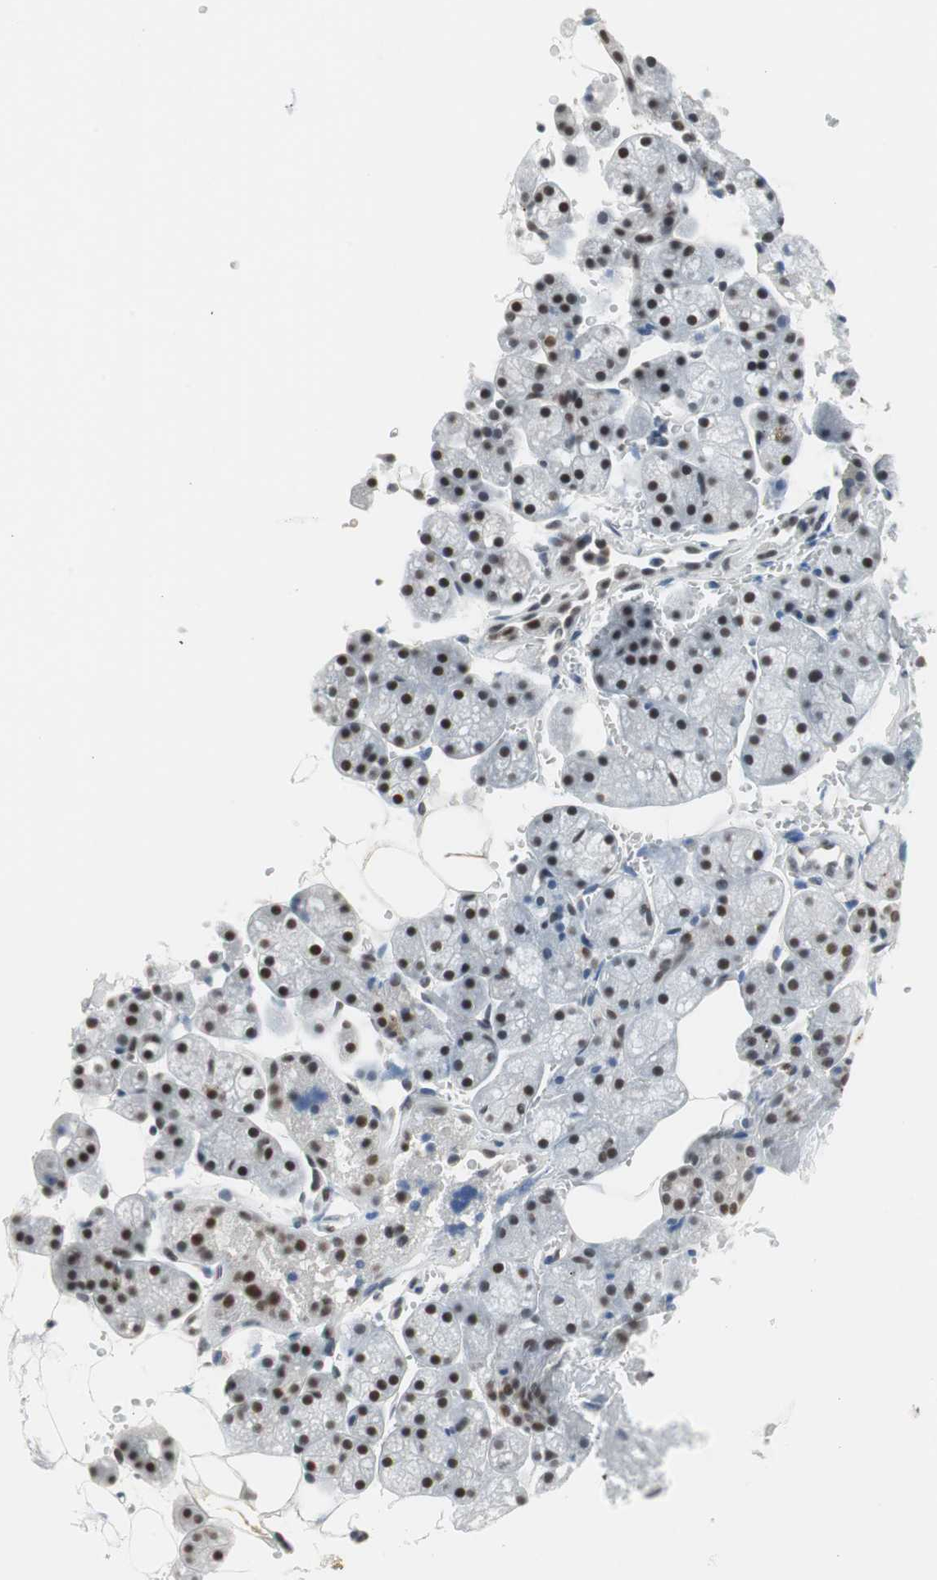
{"staining": {"intensity": "strong", "quantity": "25%-75%", "location": "cytoplasmic/membranous,nuclear"}, "tissue": "salivary gland", "cell_type": "Glandular cells", "image_type": "normal", "snomed": [{"axis": "morphology", "description": "Normal tissue, NOS"}, {"axis": "topography", "description": "Salivary gland"}], "caption": "Immunohistochemistry histopathology image of normal salivary gland: human salivary gland stained using immunohistochemistry exhibits high levels of strong protein expression localized specifically in the cytoplasmic/membranous,nuclear of glandular cells, appearing as a cytoplasmic/membranous,nuclear brown color.", "gene": "RTF1", "patient": {"sex": "male", "age": 62}}